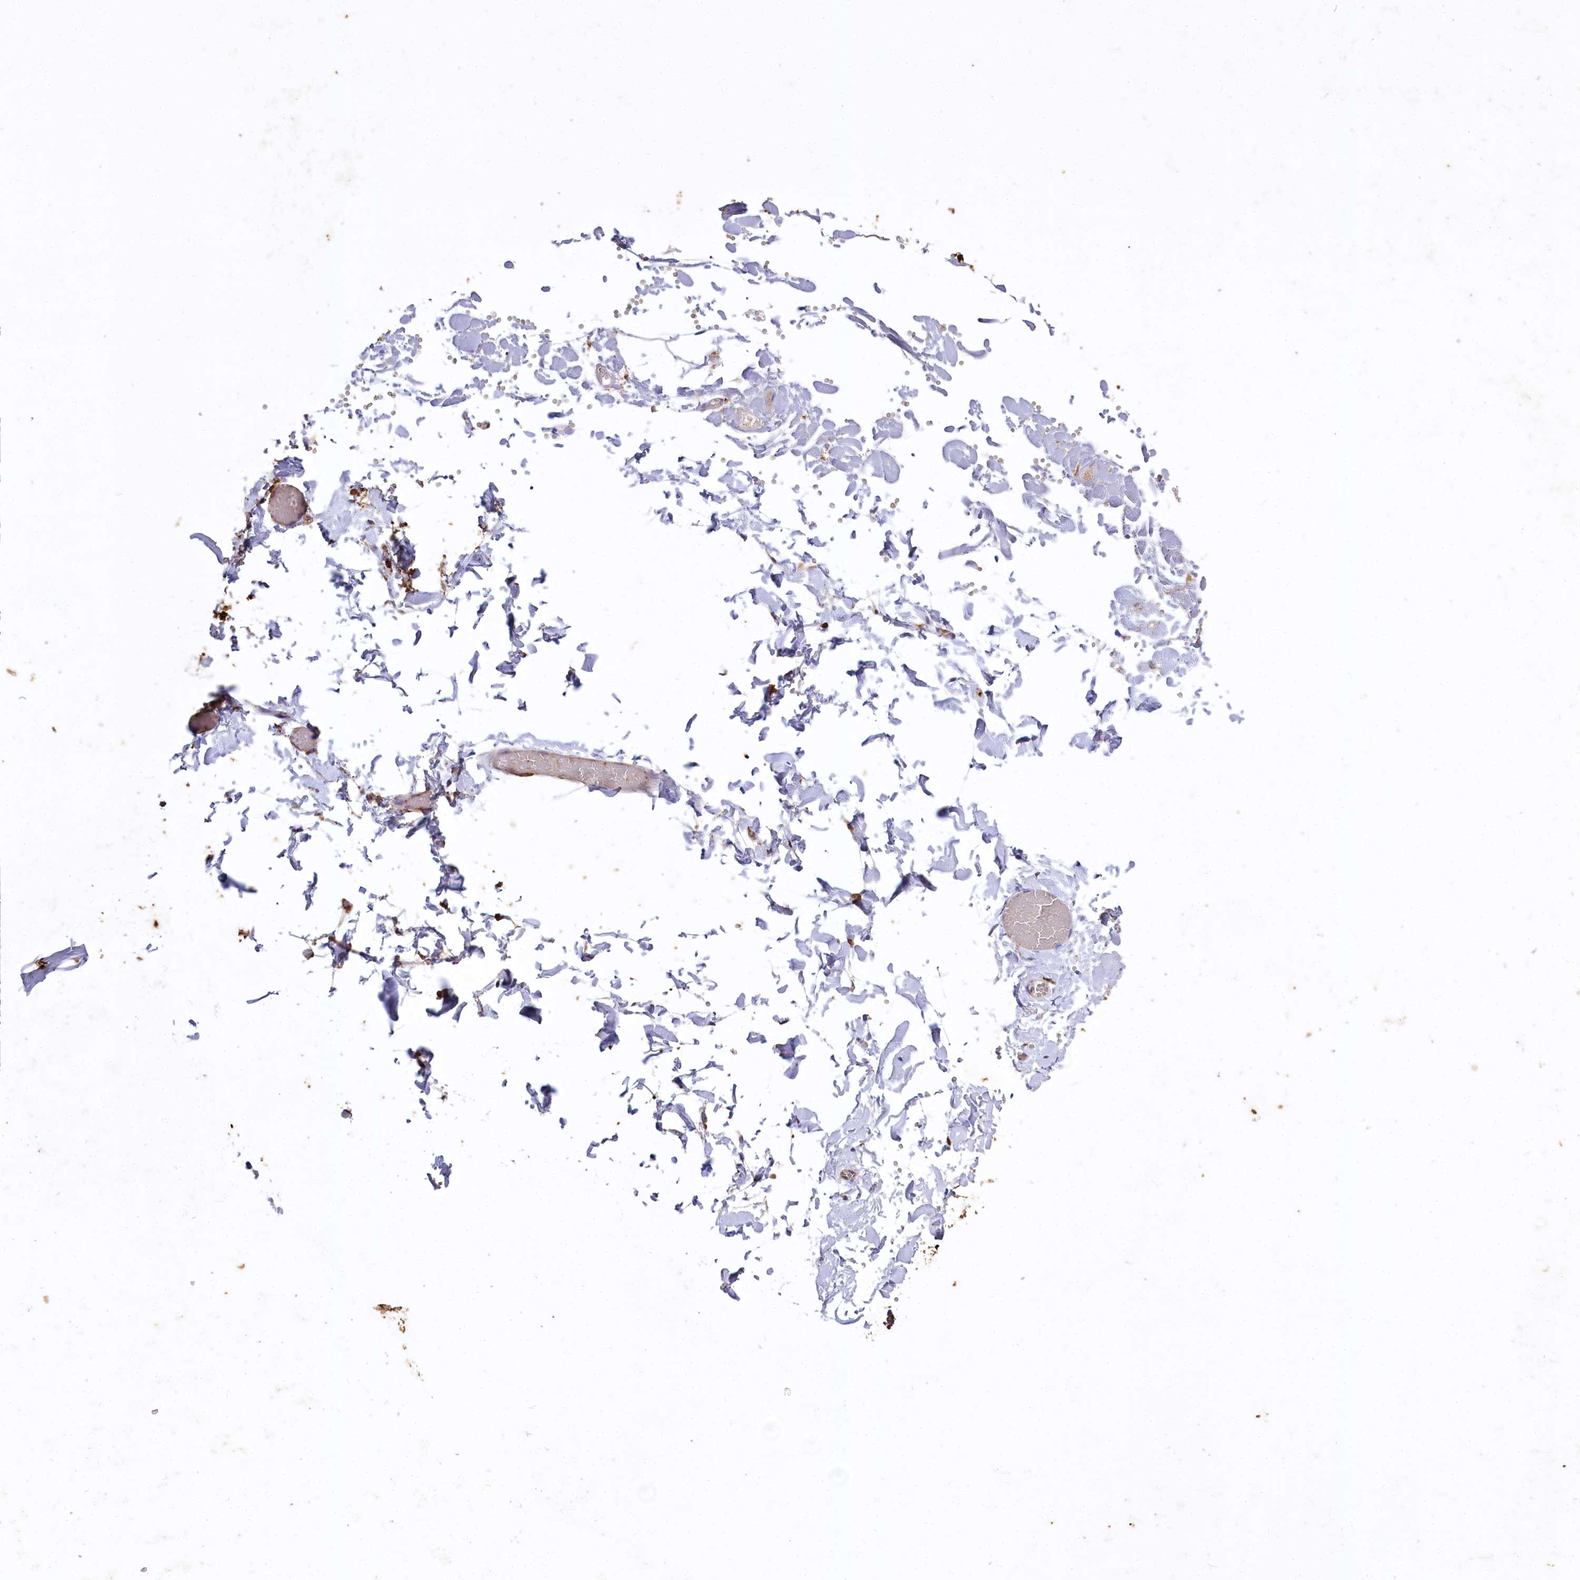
{"staining": {"intensity": "moderate", "quantity": "25%-75%", "location": "cytoplasmic/membranous"}, "tissue": "adipose tissue", "cell_type": "Adipocytes", "image_type": "normal", "snomed": [{"axis": "morphology", "description": "Normal tissue, NOS"}, {"axis": "topography", "description": "Gallbladder"}, {"axis": "topography", "description": "Peripheral nerve tissue"}], "caption": "Immunohistochemical staining of benign adipose tissue displays moderate cytoplasmic/membranous protein expression in about 25%-75% of adipocytes.", "gene": "CARD19", "patient": {"sex": "male", "age": 38}}